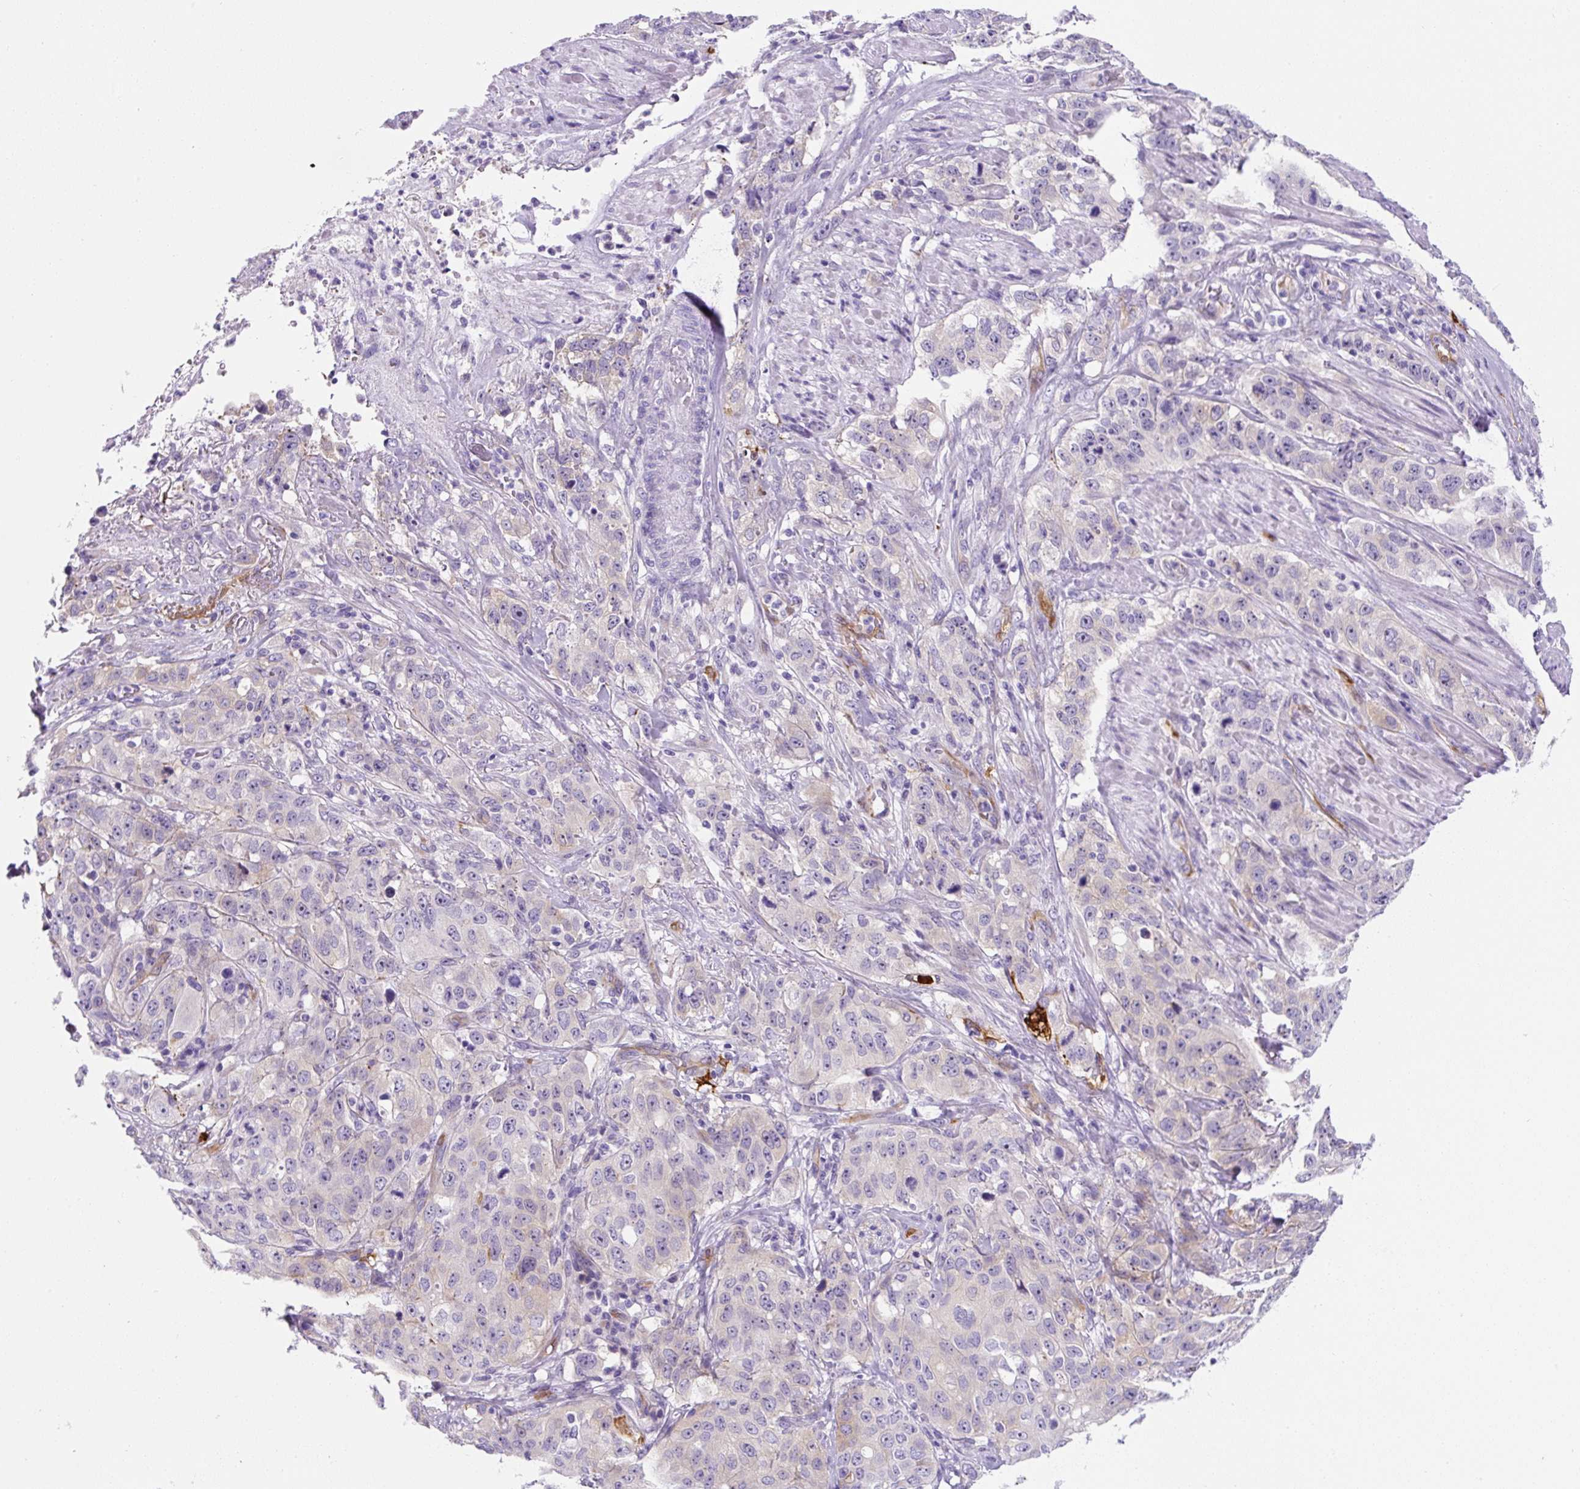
{"staining": {"intensity": "negative", "quantity": "none", "location": "none"}, "tissue": "stomach cancer", "cell_type": "Tumor cells", "image_type": "cancer", "snomed": [{"axis": "morphology", "description": "Adenocarcinoma, NOS"}, {"axis": "topography", "description": "Stomach"}], "caption": "There is no significant staining in tumor cells of adenocarcinoma (stomach).", "gene": "ASB4", "patient": {"sex": "male", "age": 48}}